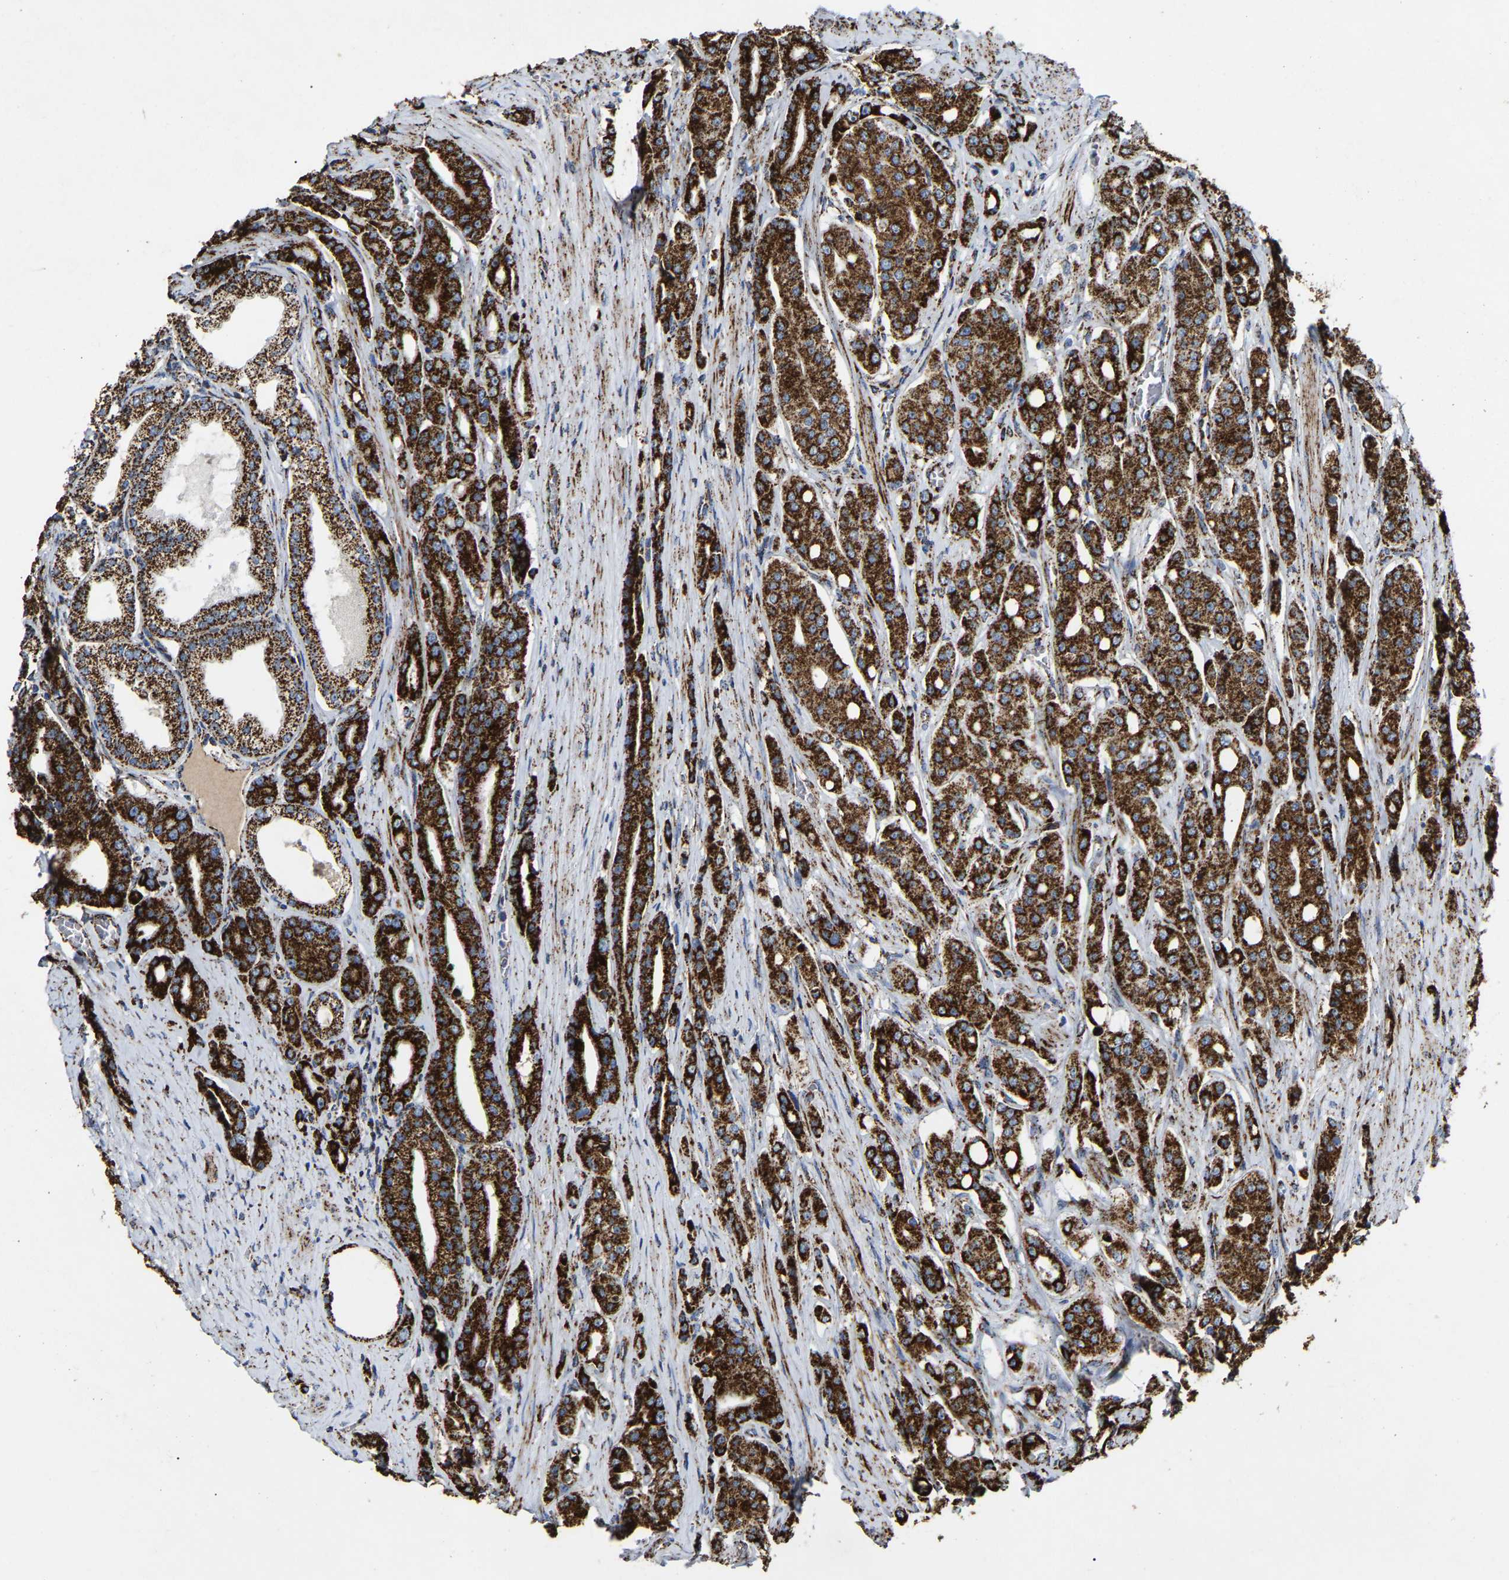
{"staining": {"intensity": "strong", "quantity": ">75%", "location": "cytoplasmic/membranous"}, "tissue": "prostate cancer", "cell_type": "Tumor cells", "image_type": "cancer", "snomed": [{"axis": "morphology", "description": "Adenocarcinoma, High grade"}, {"axis": "topography", "description": "Prostate"}], "caption": "Prostate cancer (high-grade adenocarcinoma) was stained to show a protein in brown. There is high levels of strong cytoplasmic/membranous expression in about >75% of tumor cells. The protein of interest is shown in brown color, while the nuclei are stained blue.", "gene": "HIBADH", "patient": {"sex": "male", "age": 71}}